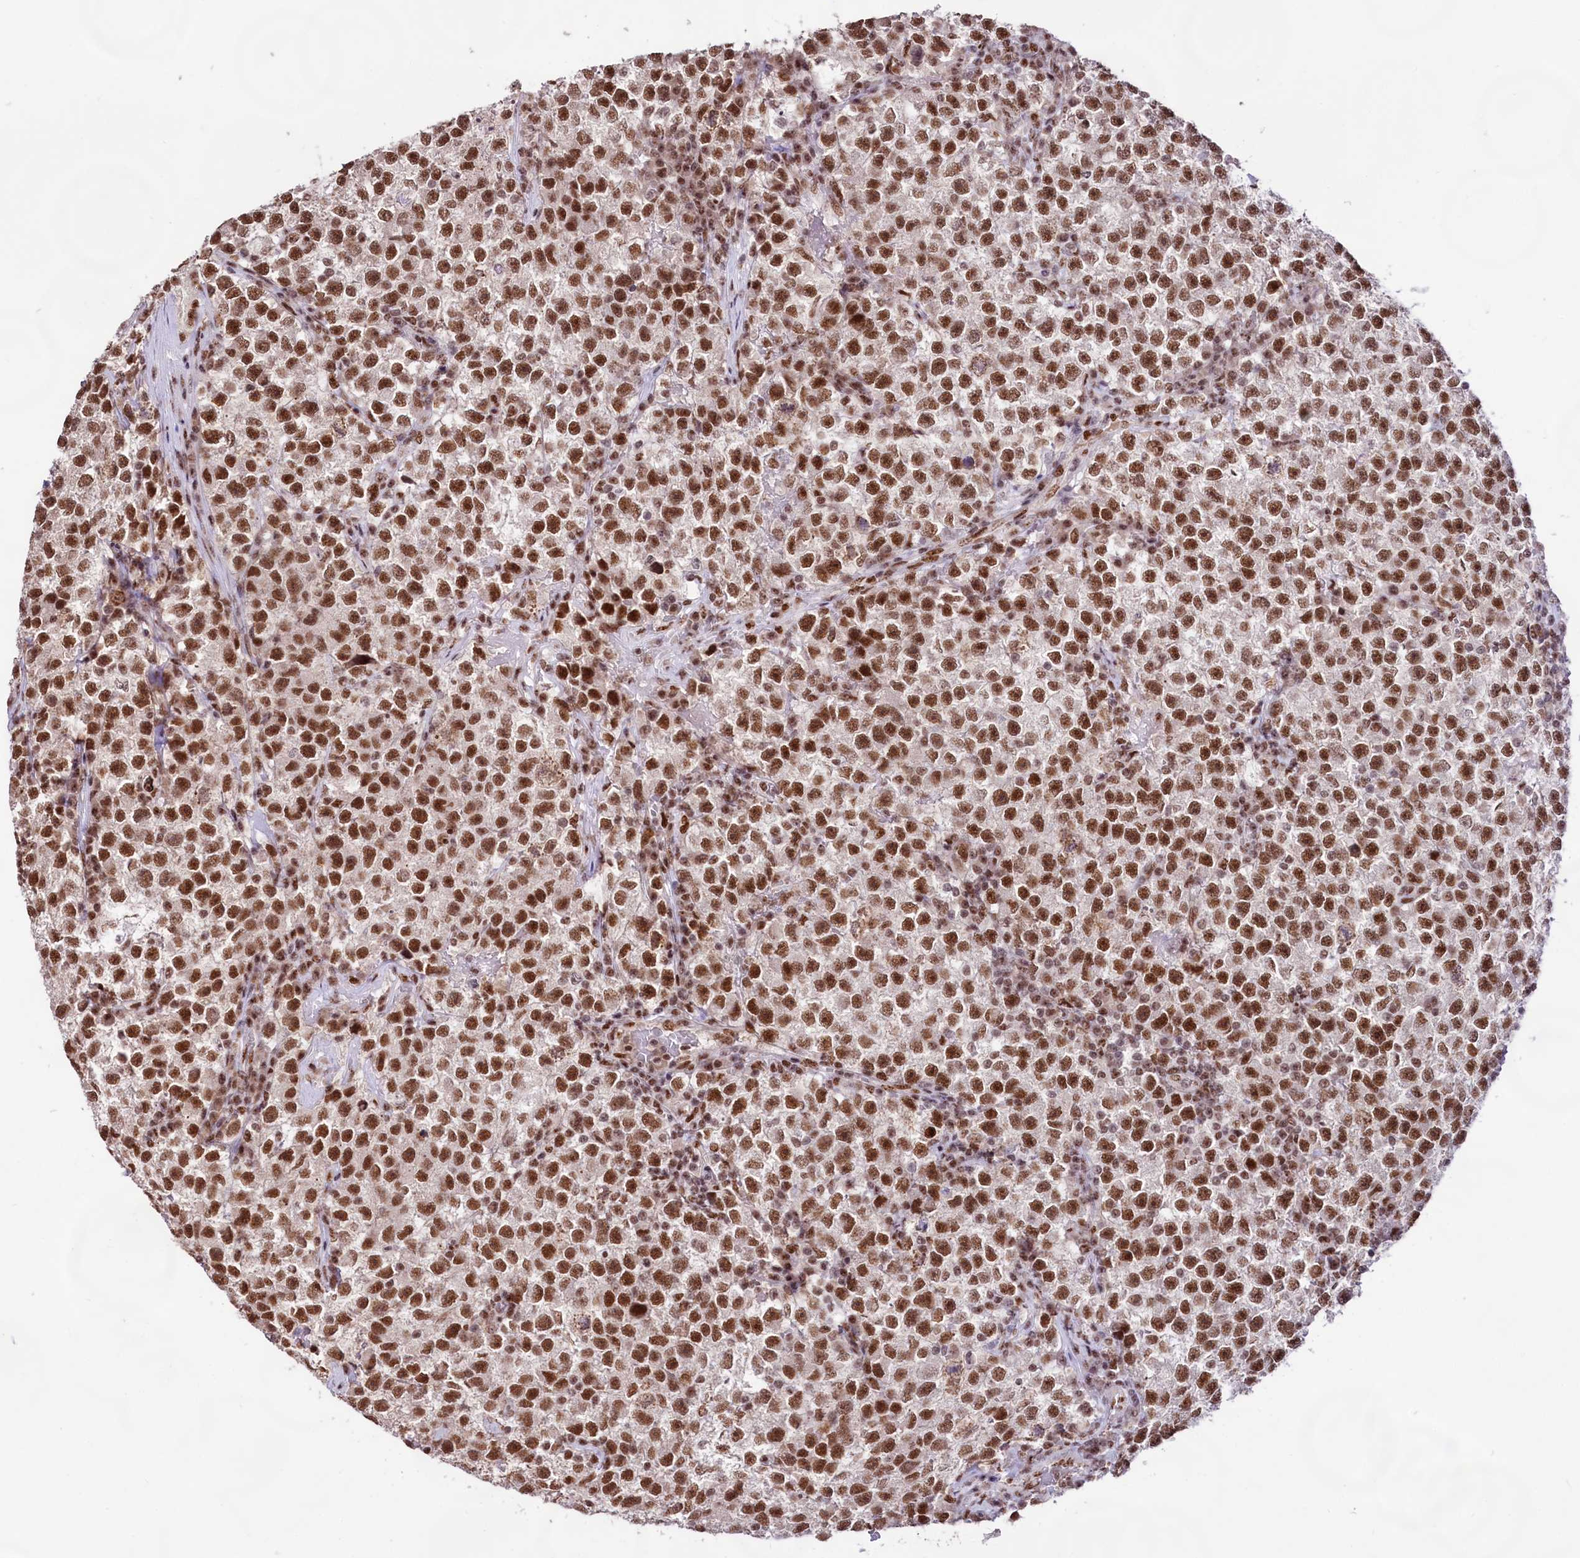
{"staining": {"intensity": "strong", "quantity": ">75%", "location": "nuclear"}, "tissue": "testis cancer", "cell_type": "Tumor cells", "image_type": "cancer", "snomed": [{"axis": "morphology", "description": "Seminoma, NOS"}, {"axis": "topography", "description": "Testis"}], "caption": "Immunohistochemistry (IHC) (DAB) staining of human testis cancer reveals strong nuclear protein staining in about >75% of tumor cells.", "gene": "HIRA", "patient": {"sex": "male", "age": 22}}